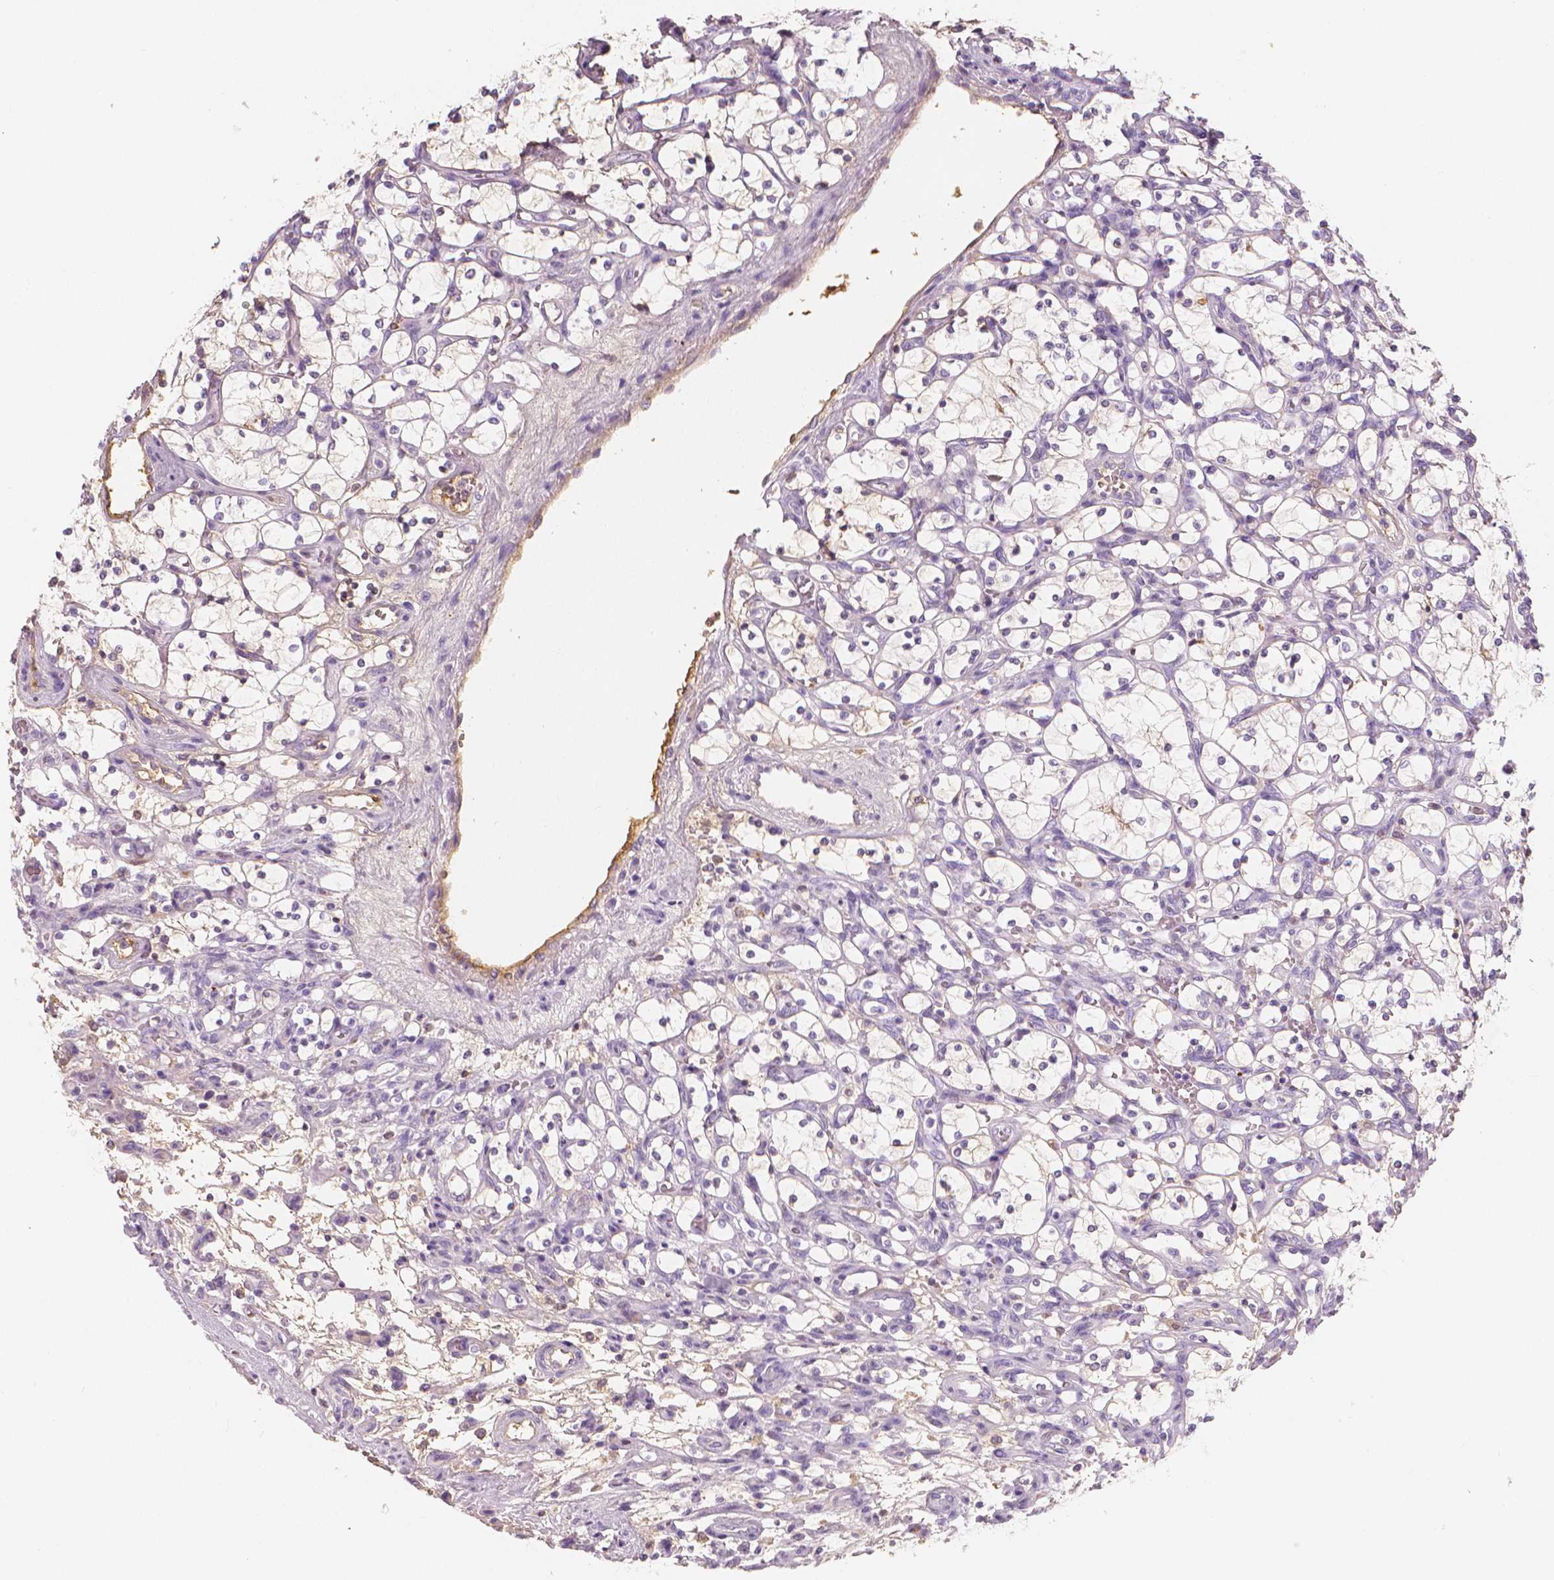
{"staining": {"intensity": "negative", "quantity": "none", "location": "none"}, "tissue": "renal cancer", "cell_type": "Tumor cells", "image_type": "cancer", "snomed": [{"axis": "morphology", "description": "Adenocarcinoma, NOS"}, {"axis": "topography", "description": "Kidney"}], "caption": "This is a photomicrograph of IHC staining of renal cancer, which shows no staining in tumor cells.", "gene": "APOA4", "patient": {"sex": "female", "age": 69}}